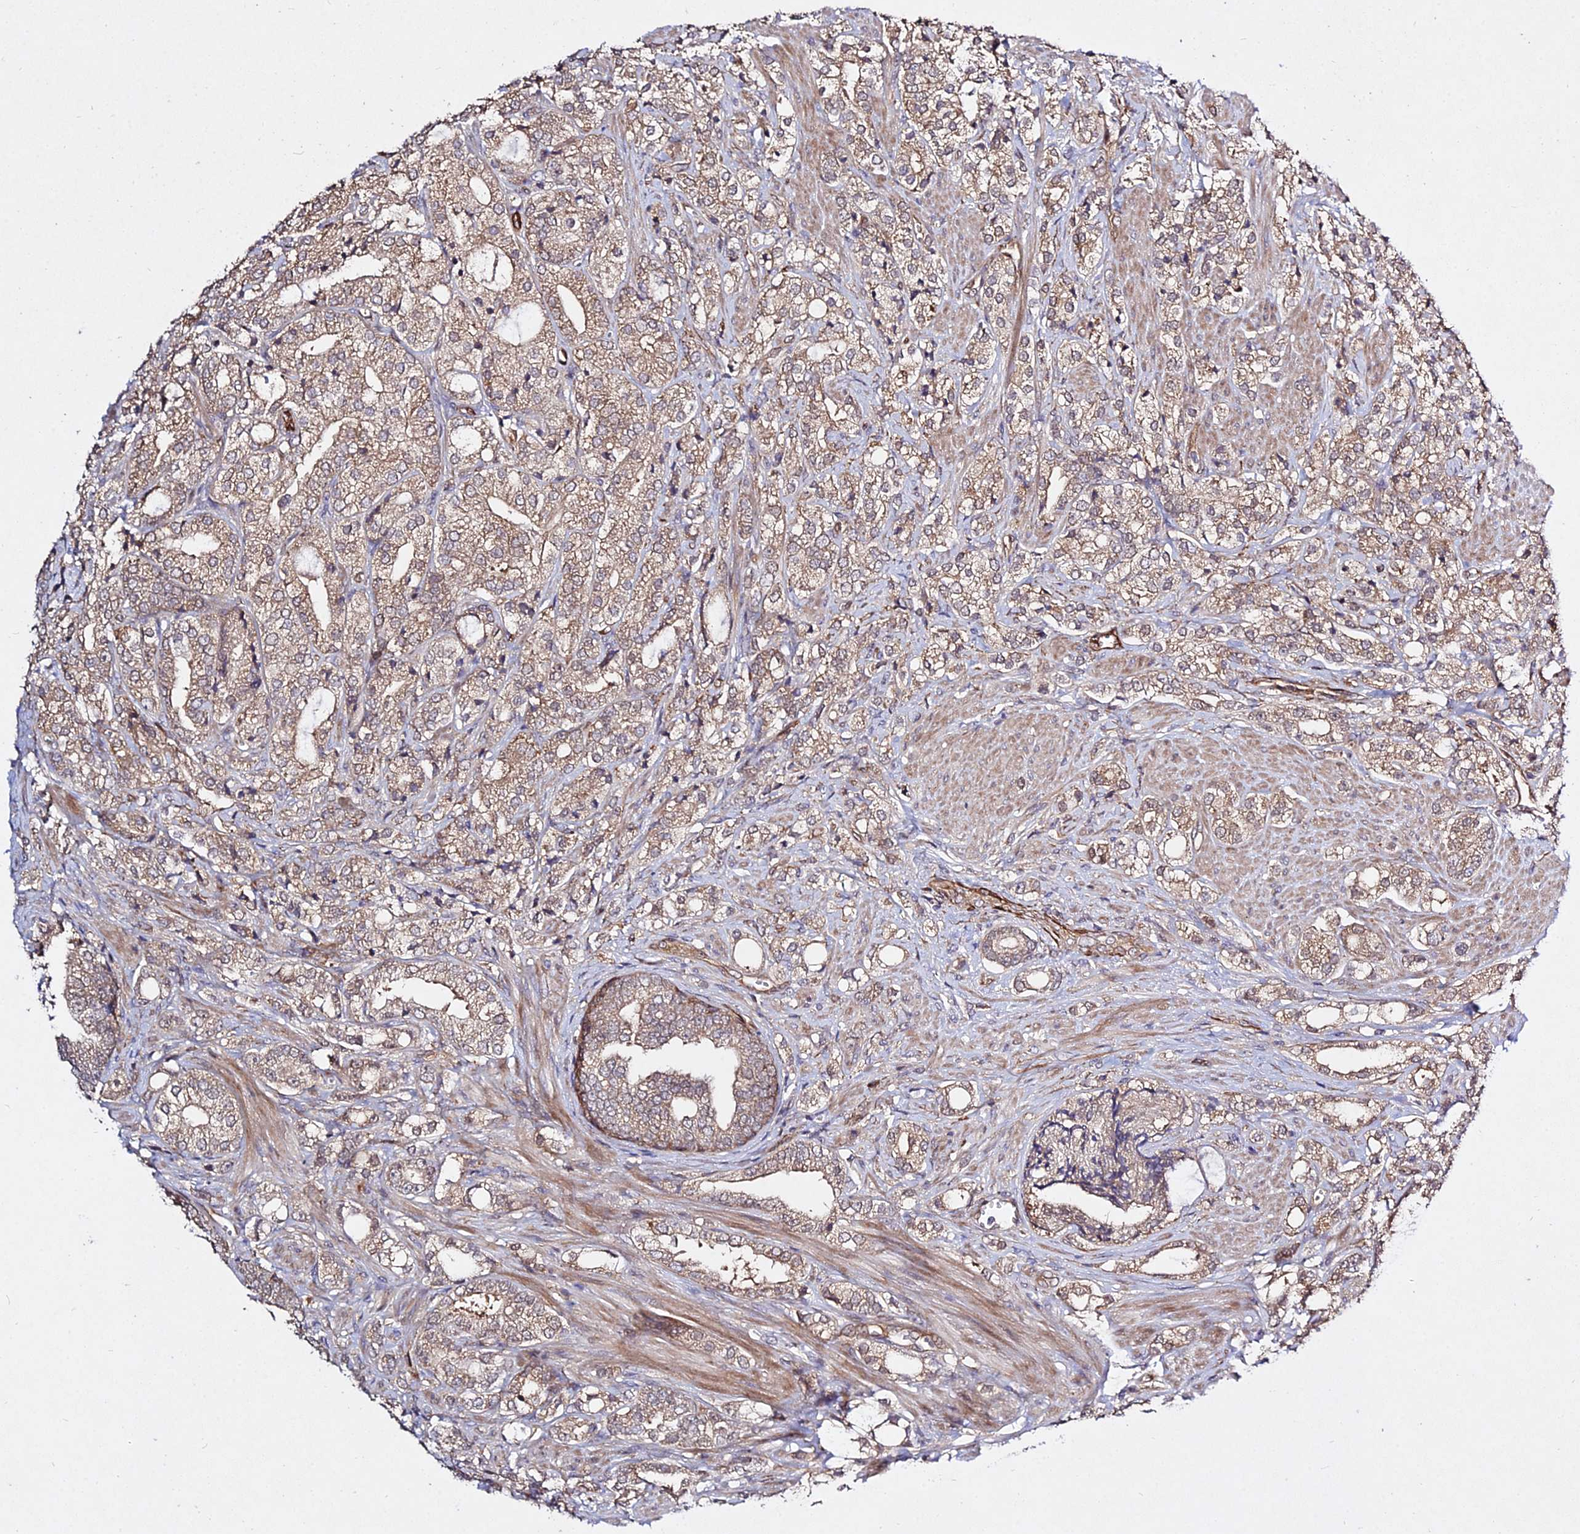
{"staining": {"intensity": "weak", "quantity": "25%-75%", "location": "cytoplasmic/membranous"}, "tissue": "prostate cancer", "cell_type": "Tumor cells", "image_type": "cancer", "snomed": [{"axis": "morphology", "description": "Adenocarcinoma, High grade"}, {"axis": "topography", "description": "Prostate"}], "caption": "An image of prostate high-grade adenocarcinoma stained for a protein shows weak cytoplasmic/membranous brown staining in tumor cells.", "gene": "GRTP1", "patient": {"sex": "male", "age": 50}}